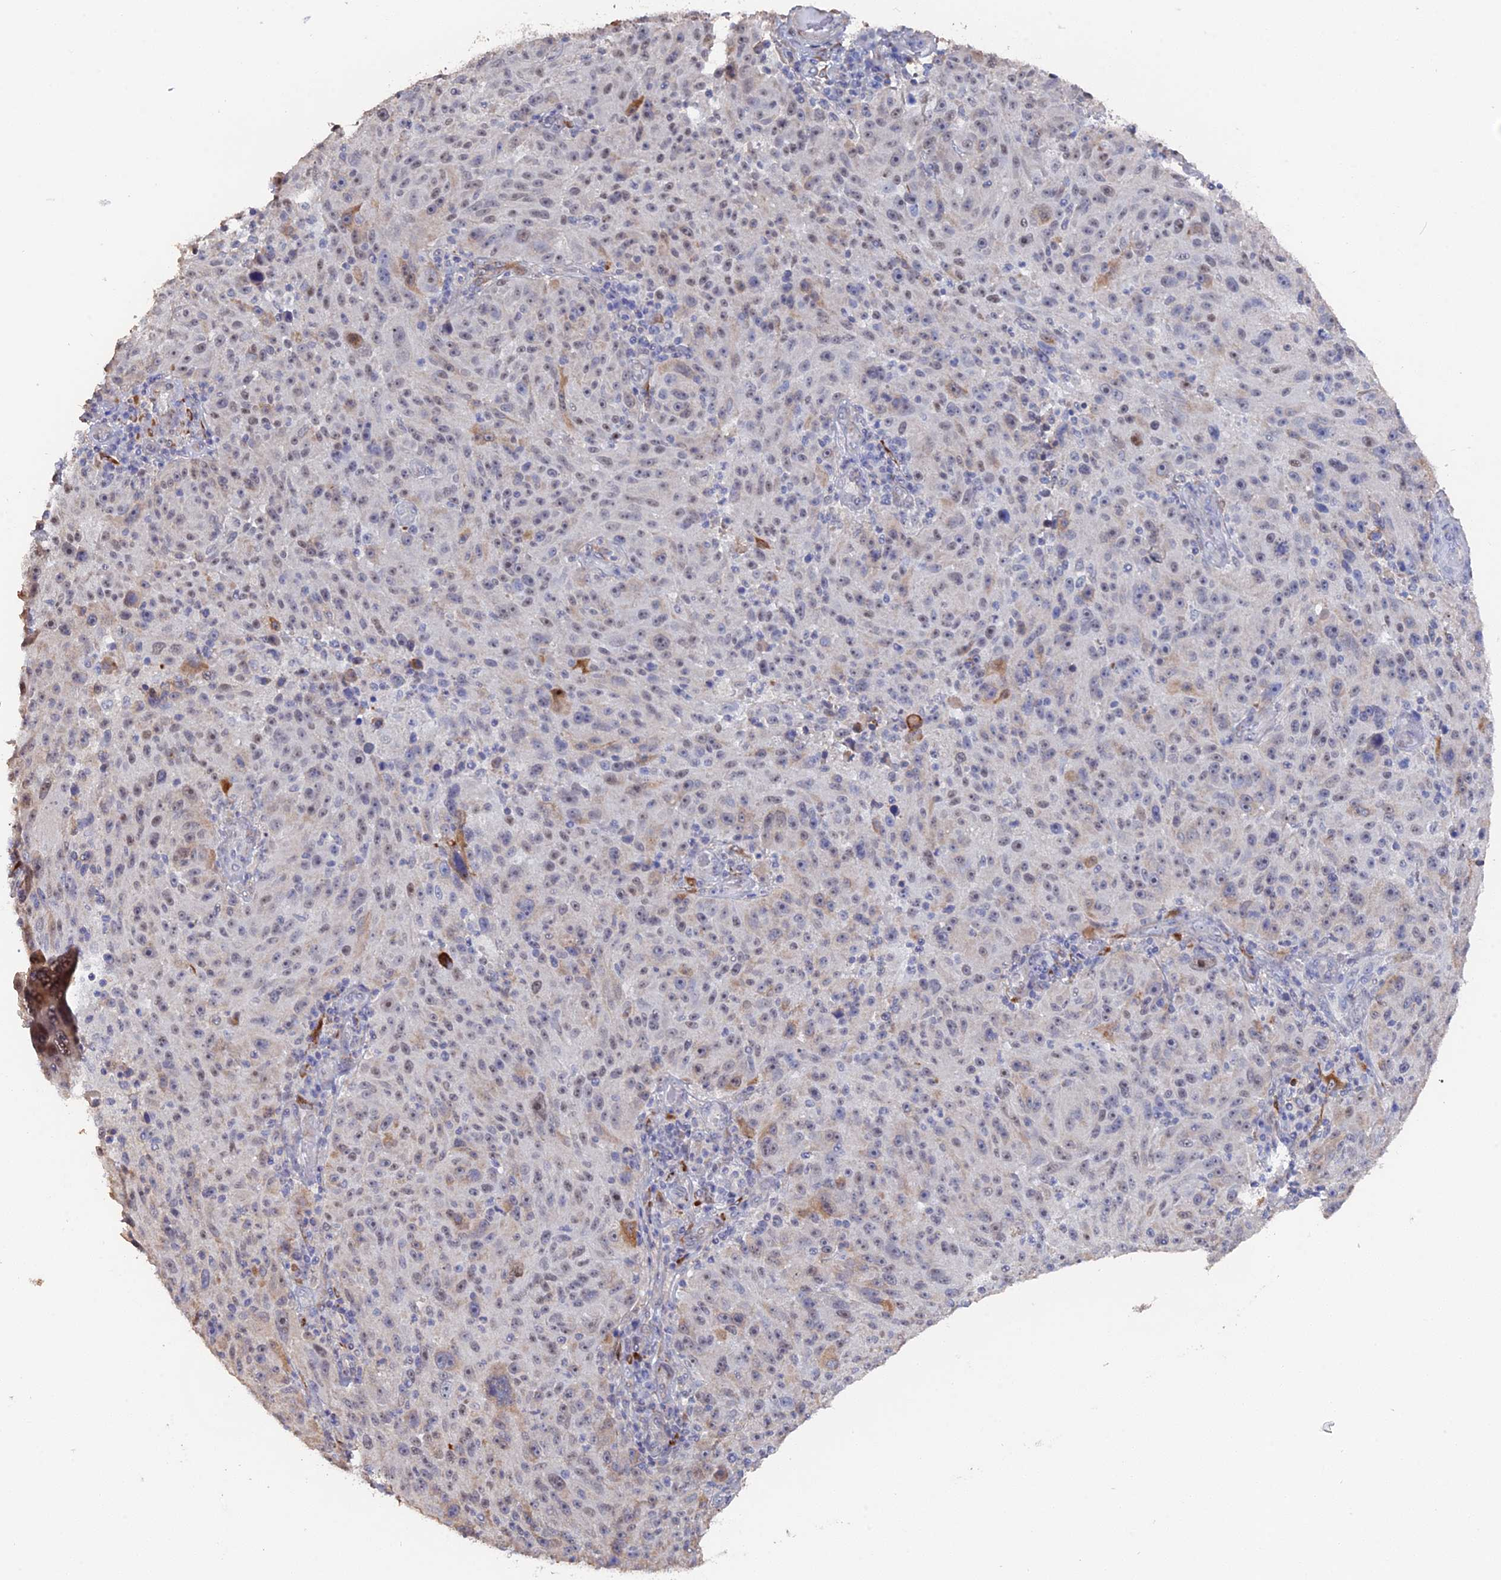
{"staining": {"intensity": "weak", "quantity": "25%-75%", "location": "nuclear"}, "tissue": "melanoma", "cell_type": "Tumor cells", "image_type": "cancer", "snomed": [{"axis": "morphology", "description": "Malignant melanoma, NOS"}, {"axis": "topography", "description": "Skin"}], "caption": "Weak nuclear protein staining is appreciated in about 25%-75% of tumor cells in melanoma. Ihc stains the protein of interest in brown and the nuclei are stained blue.", "gene": "SEMG2", "patient": {"sex": "male", "age": 53}}